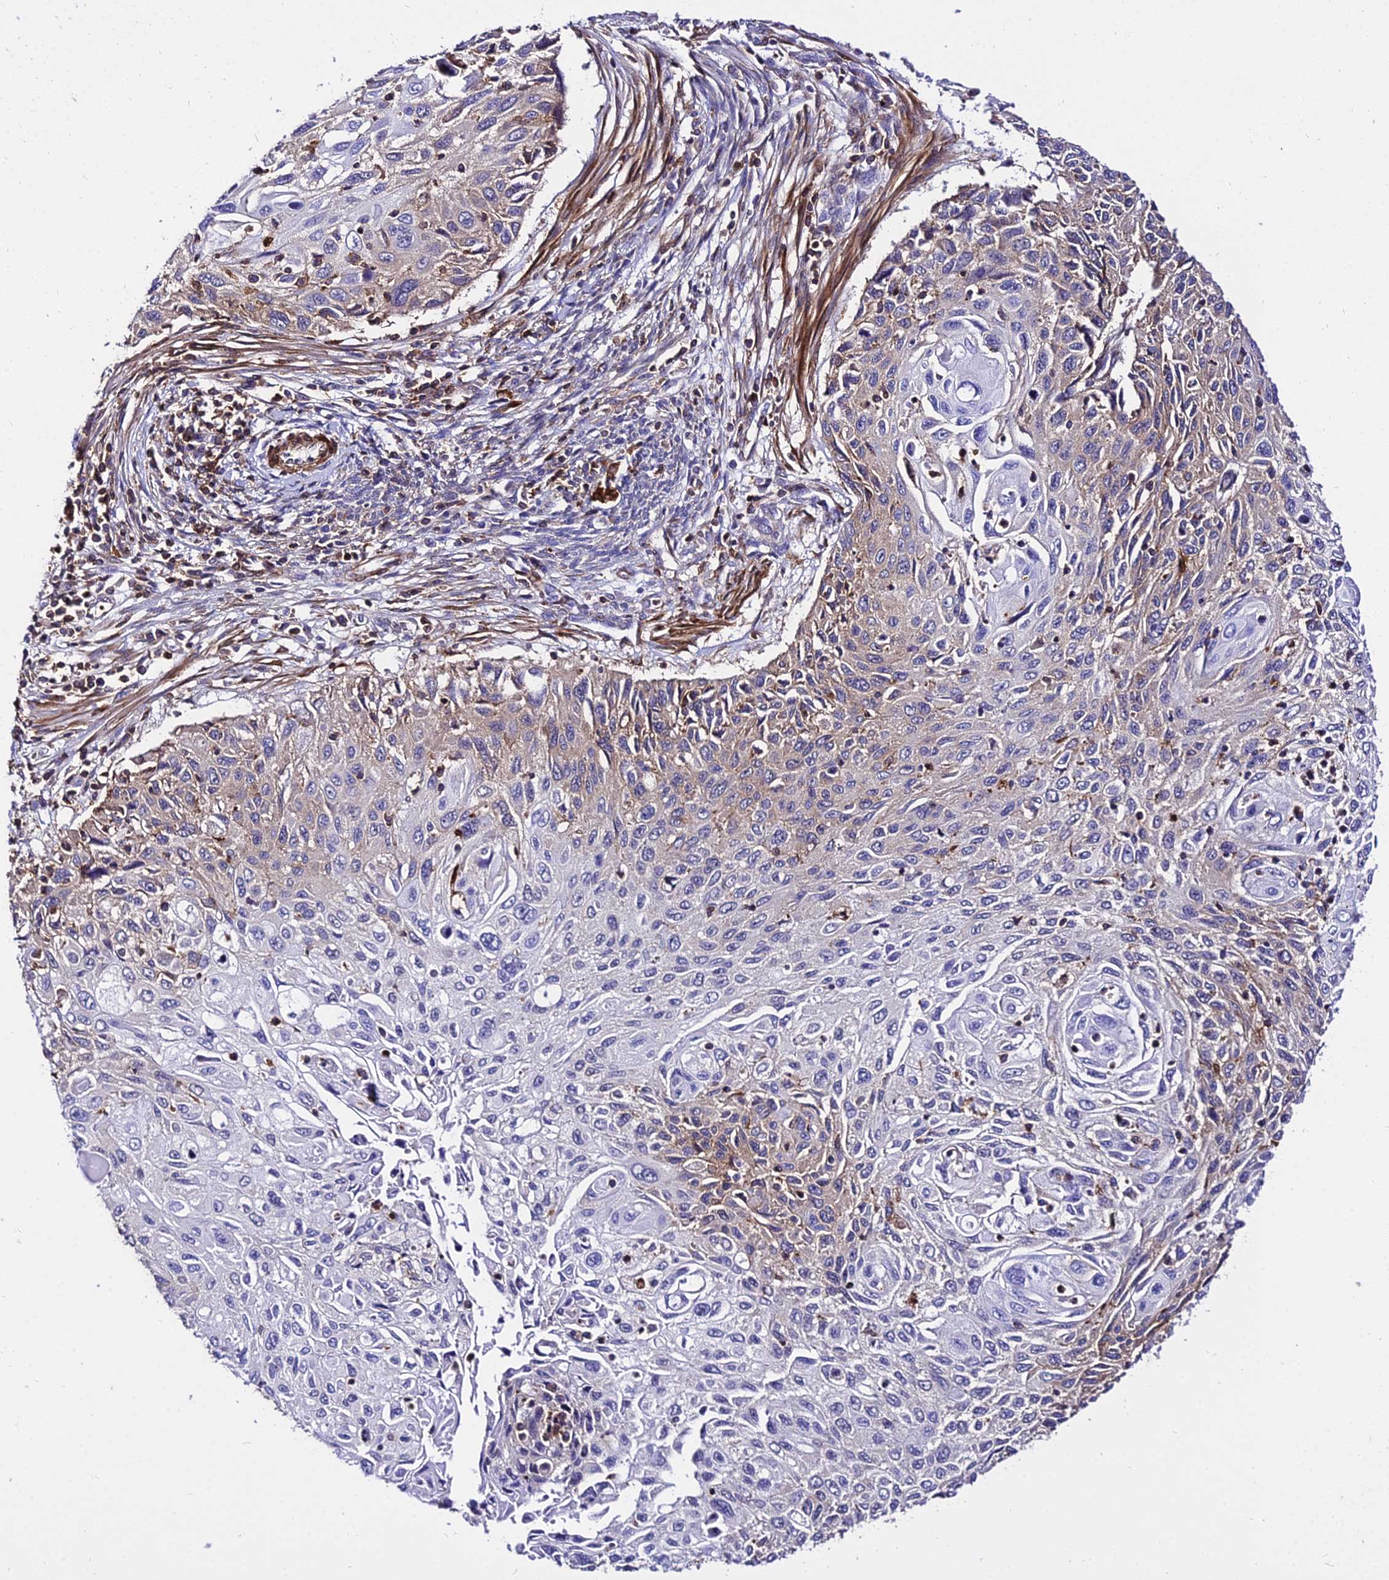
{"staining": {"intensity": "weak", "quantity": "25%-75%", "location": "cytoplasmic/membranous"}, "tissue": "cervical cancer", "cell_type": "Tumor cells", "image_type": "cancer", "snomed": [{"axis": "morphology", "description": "Squamous cell carcinoma, NOS"}, {"axis": "topography", "description": "Cervix"}], "caption": "The photomicrograph displays staining of squamous cell carcinoma (cervical), revealing weak cytoplasmic/membranous protein staining (brown color) within tumor cells.", "gene": "CSRP1", "patient": {"sex": "female", "age": 70}}